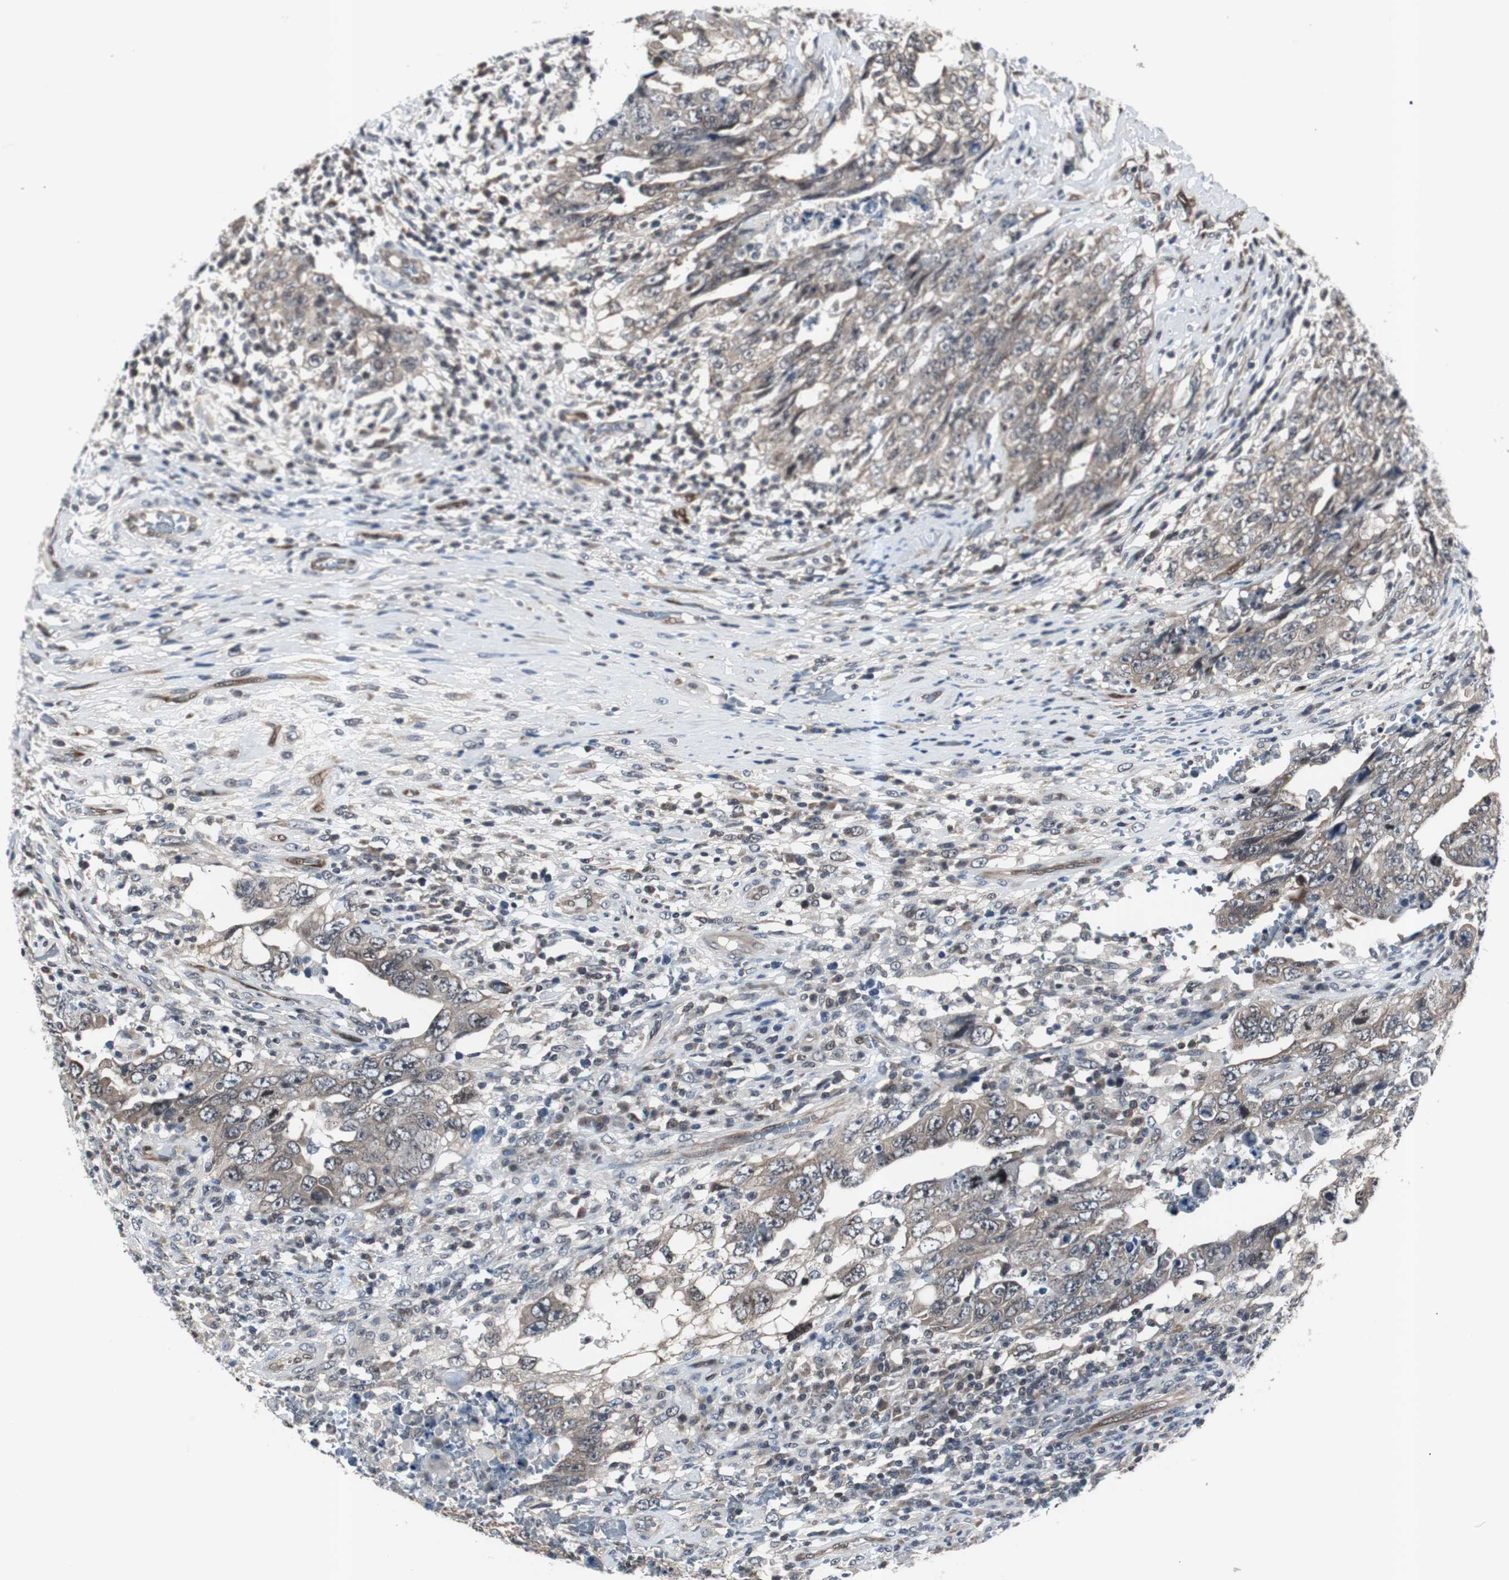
{"staining": {"intensity": "weak", "quantity": ">75%", "location": "cytoplasmic/membranous"}, "tissue": "testis cancer", "cell_type": "Tumor cells", "image_type": "cancer", "snomed": [{"axis": "morphology", "description": "Carcinoma, Embryonal, NOS"}, {"axis": "topography", "description": "Testis"}], "caption": "IHC of human testis cancer reveals low levels of weak cytoplasmic/membranous expression in about >75% of tumor cells.", "gene": "SMAD1", "patient": {"sex": "male", "age": 26}}